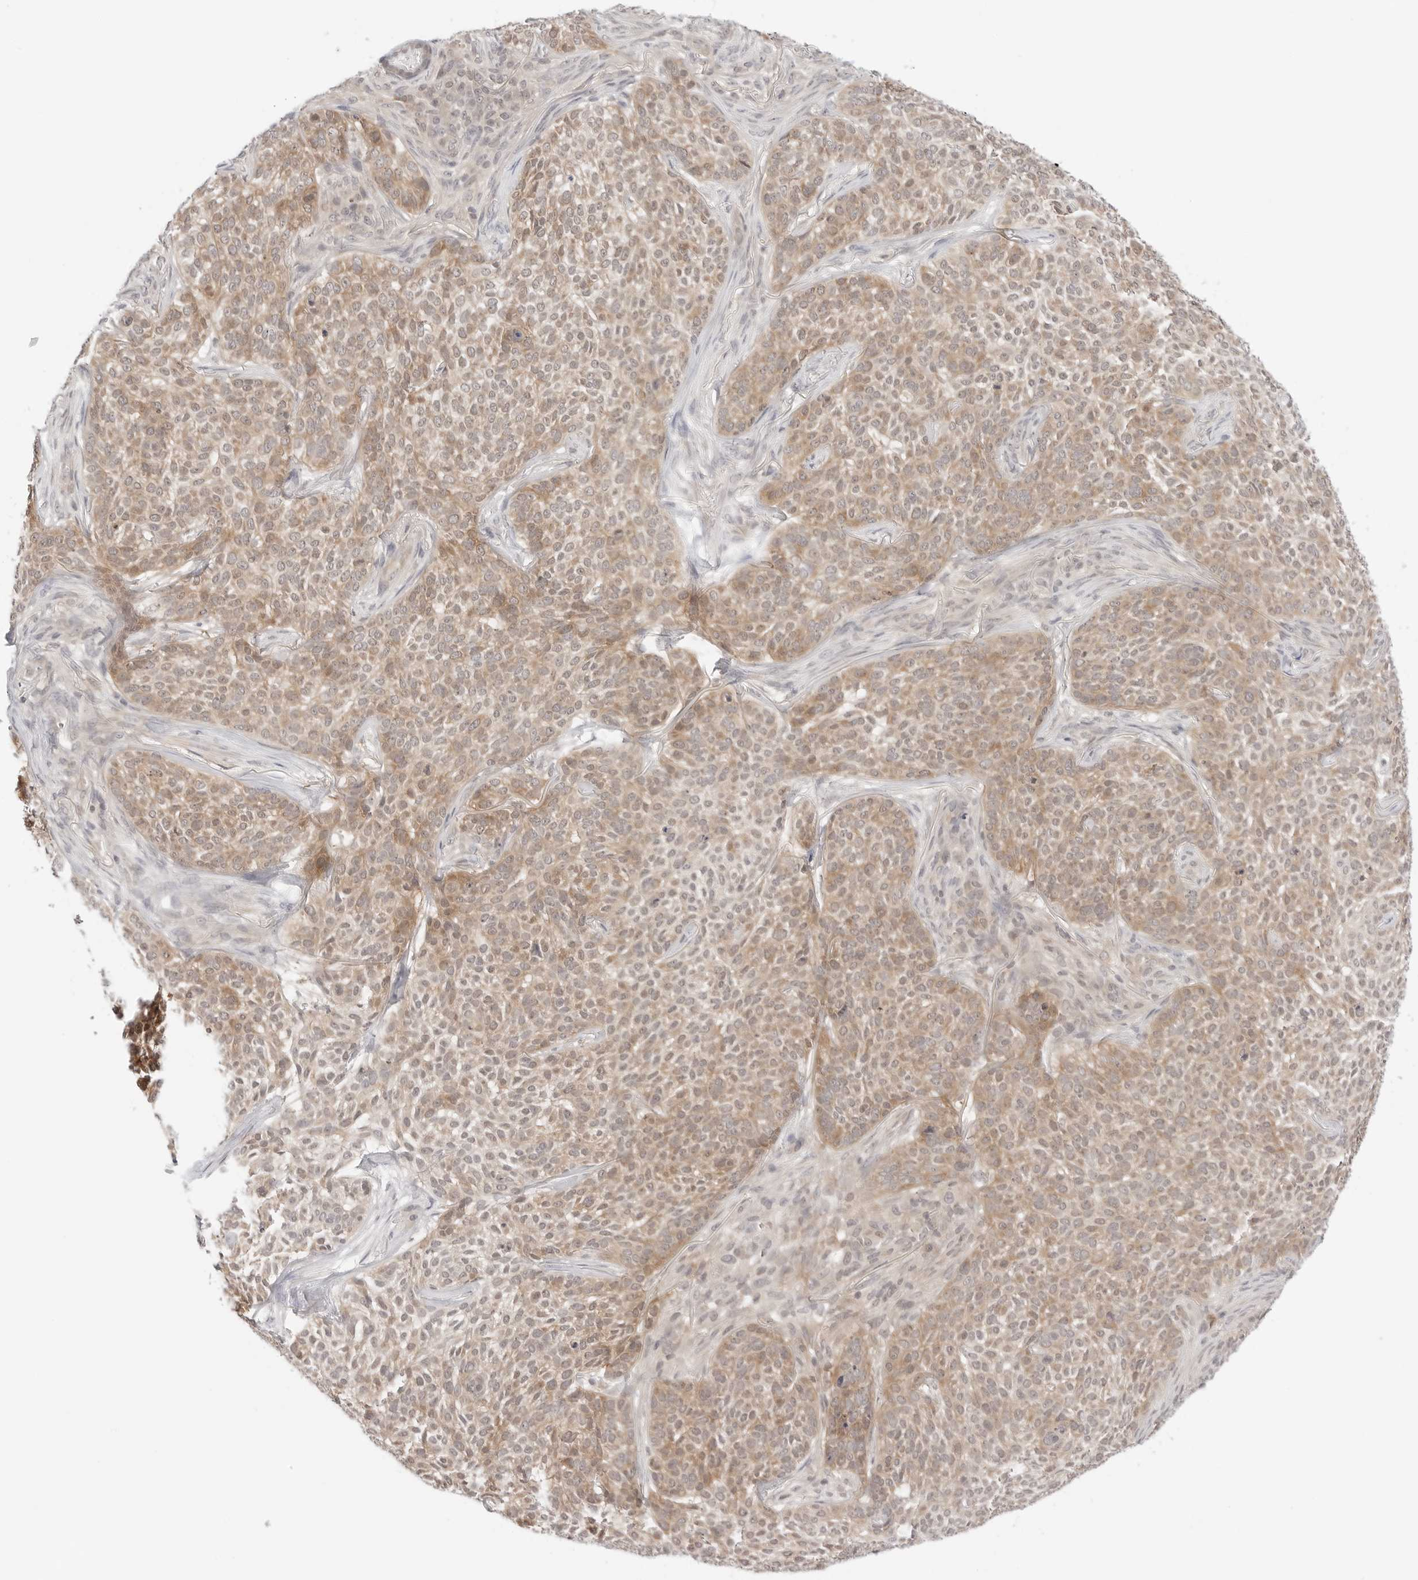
{"staining": {"intensity": "weak", "quantity": "25%-75%", "location": "cytoplasmic/membranous"}, "tissue": "skin cancer", "cell_type": "Tumor cells", "image_type": "cancer", "snomed": [{"axis": "morphology", "description": "Basal cell carcinoma"}, {"axis": "topography", "description": "Skin"}], "caption": "Tumor cells display low levels of weak cytoplasmic/membranous staining in approximately 25%-75% of cells in human skin basal cell carcinoma.", "gene": "NUDC", "patient": {"sex": "female", "age": 64}}